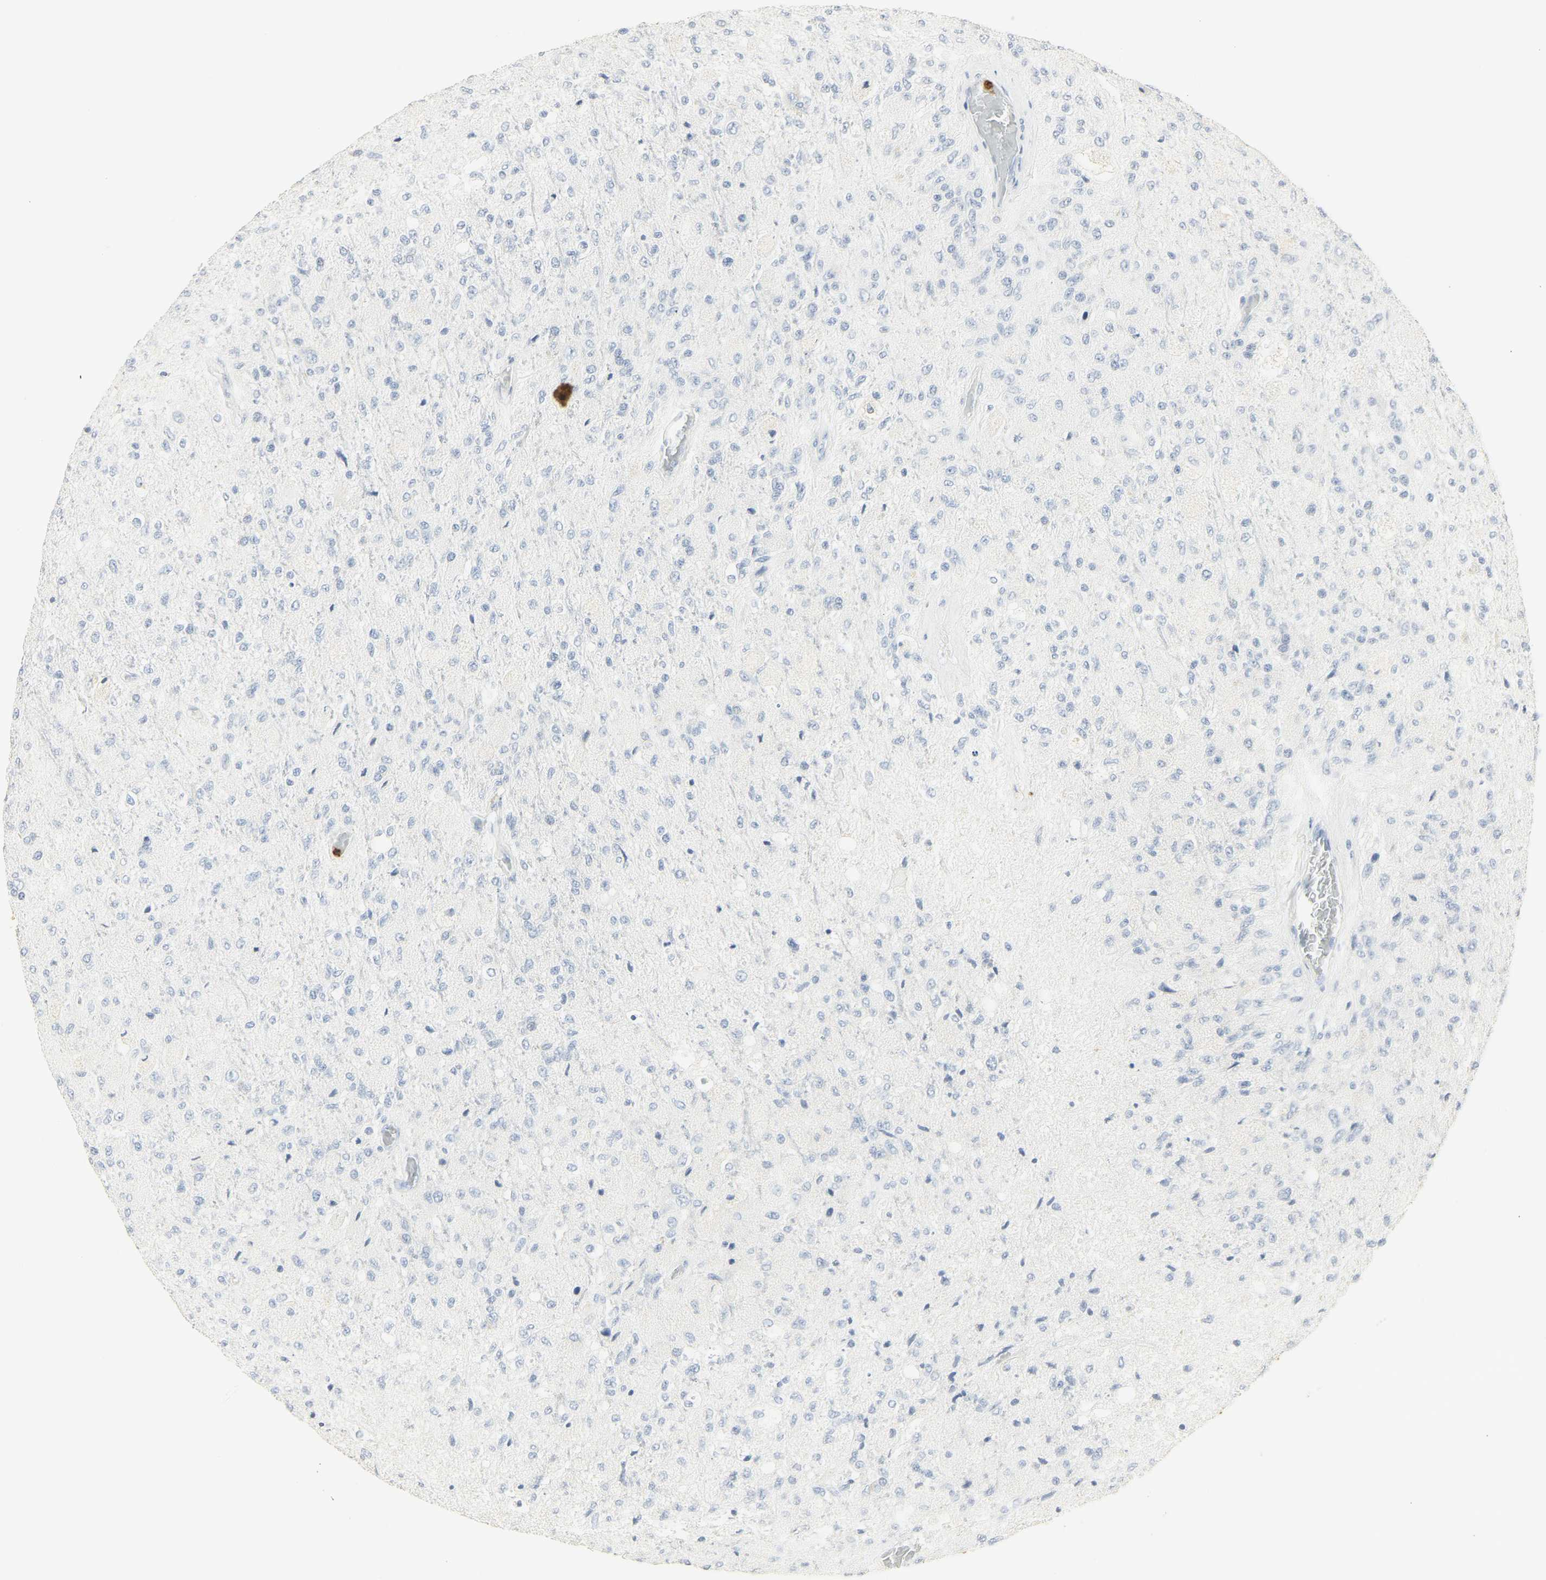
{"staining": {"intensity": "negative", "quantity": "none", "location": "none"}, "tissue": "glioma", "cell_type": "Tumor cells", "image_type": "cancer", "snomed": [{"axis": "morphology", "description": "Normal tissue, NOS"}, {"axis": "morphology", "description": "Glioma, malignant, High grade"}, {"axis": "topography", "description": "Cerebral cortex"}], "caption": "DAB immunohistochemical staining of human malignant high-grade glioma demonstrates no significant positivity in tumor cells.", "gene": "CEACAM5", "patient": {"sex": "male", "age": 77}}